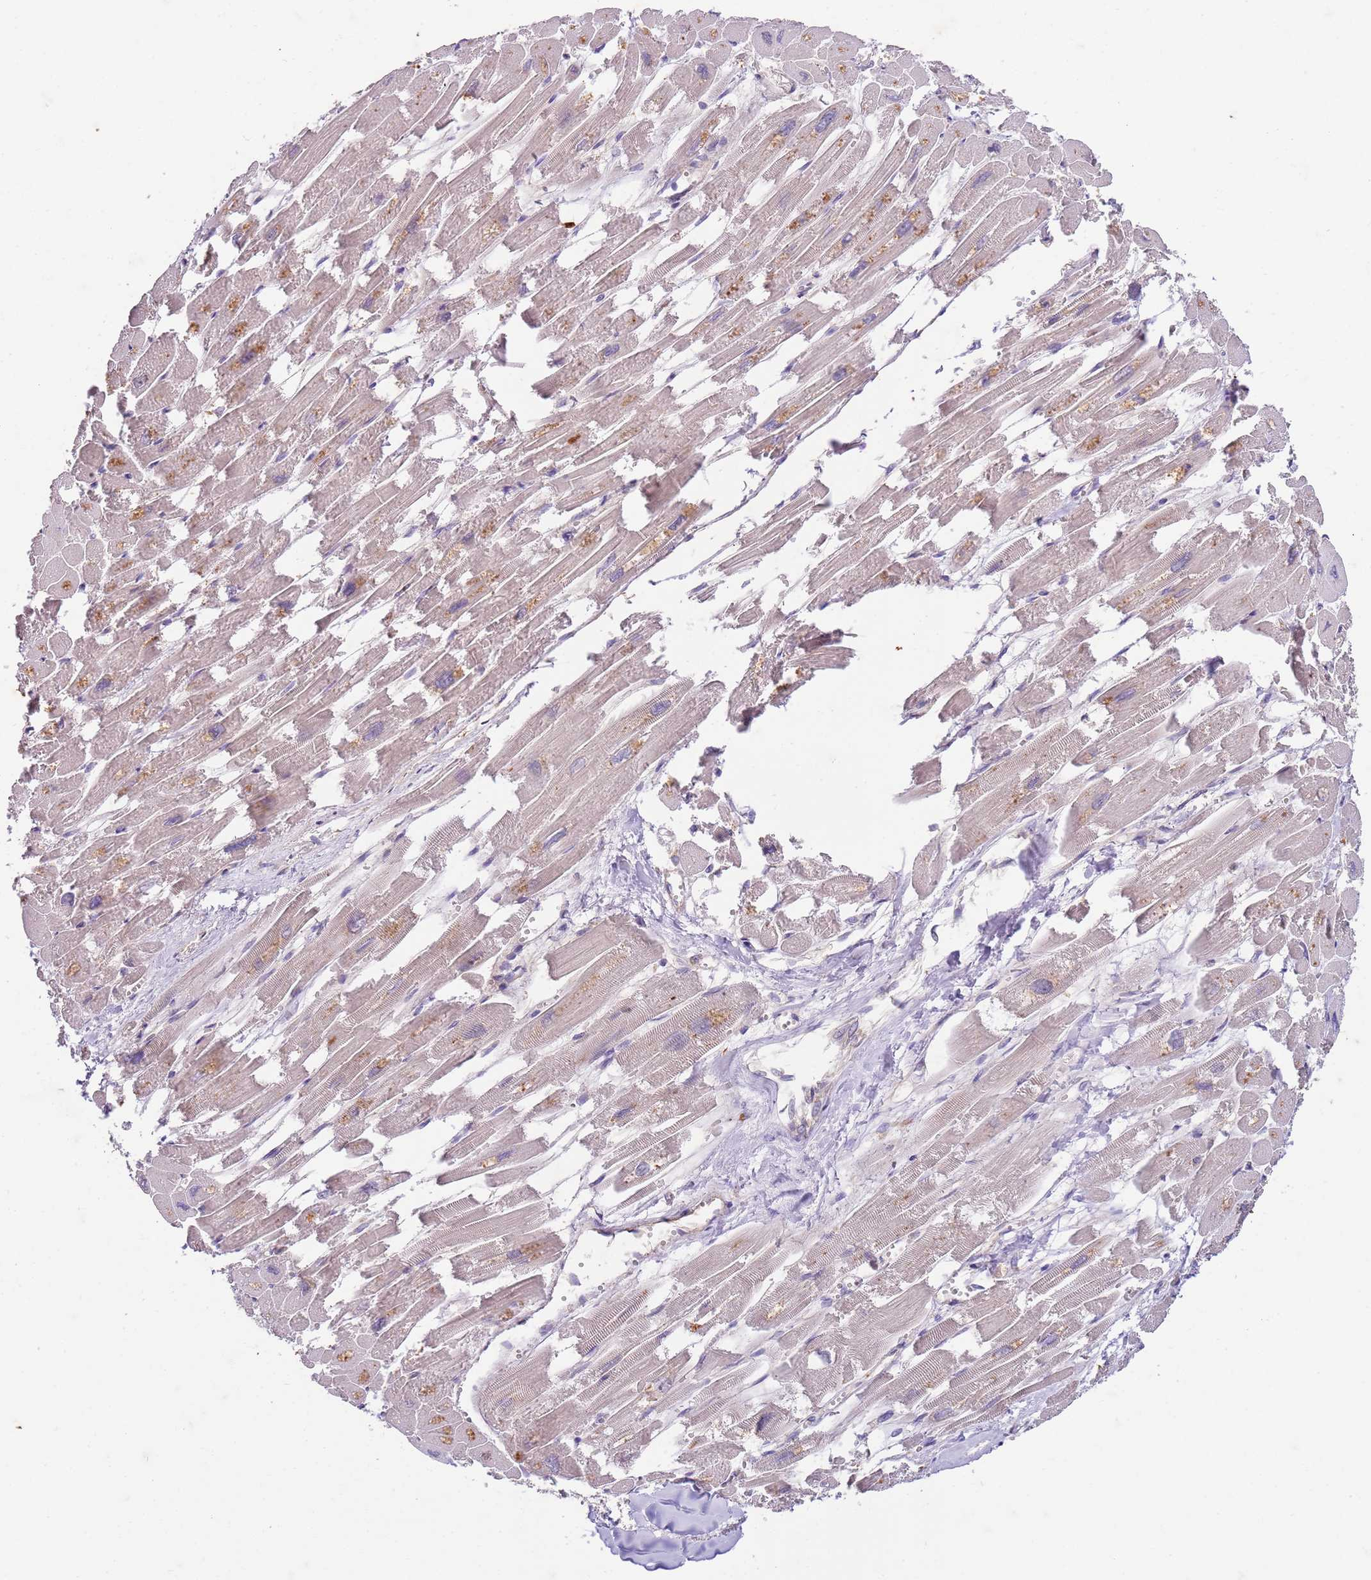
{"staining": {"intensity": "moderate", "quantity": "25%-75%", "location": "cytoplasmic/membranous"}, "tissue": "heart muscle", "cell_type": "Cardiomyocytes", "image_type": "normal", "snomed": [{"axis": "morphology", "description": "Normal tissue, NOS"}, {"axis": "topography", "description": "Heart"}], "caption": "Immunohistochemistry (IHC) histopathology image of unremarkable heart muscle stained for a protein (brown), which shows medium levels of moderate cytoplasmic/membranous positivity in approximately 25%-75% of cardiomyocytes.", "gene": "OSBP", "patient": {"sex": "male", "age": 54}}